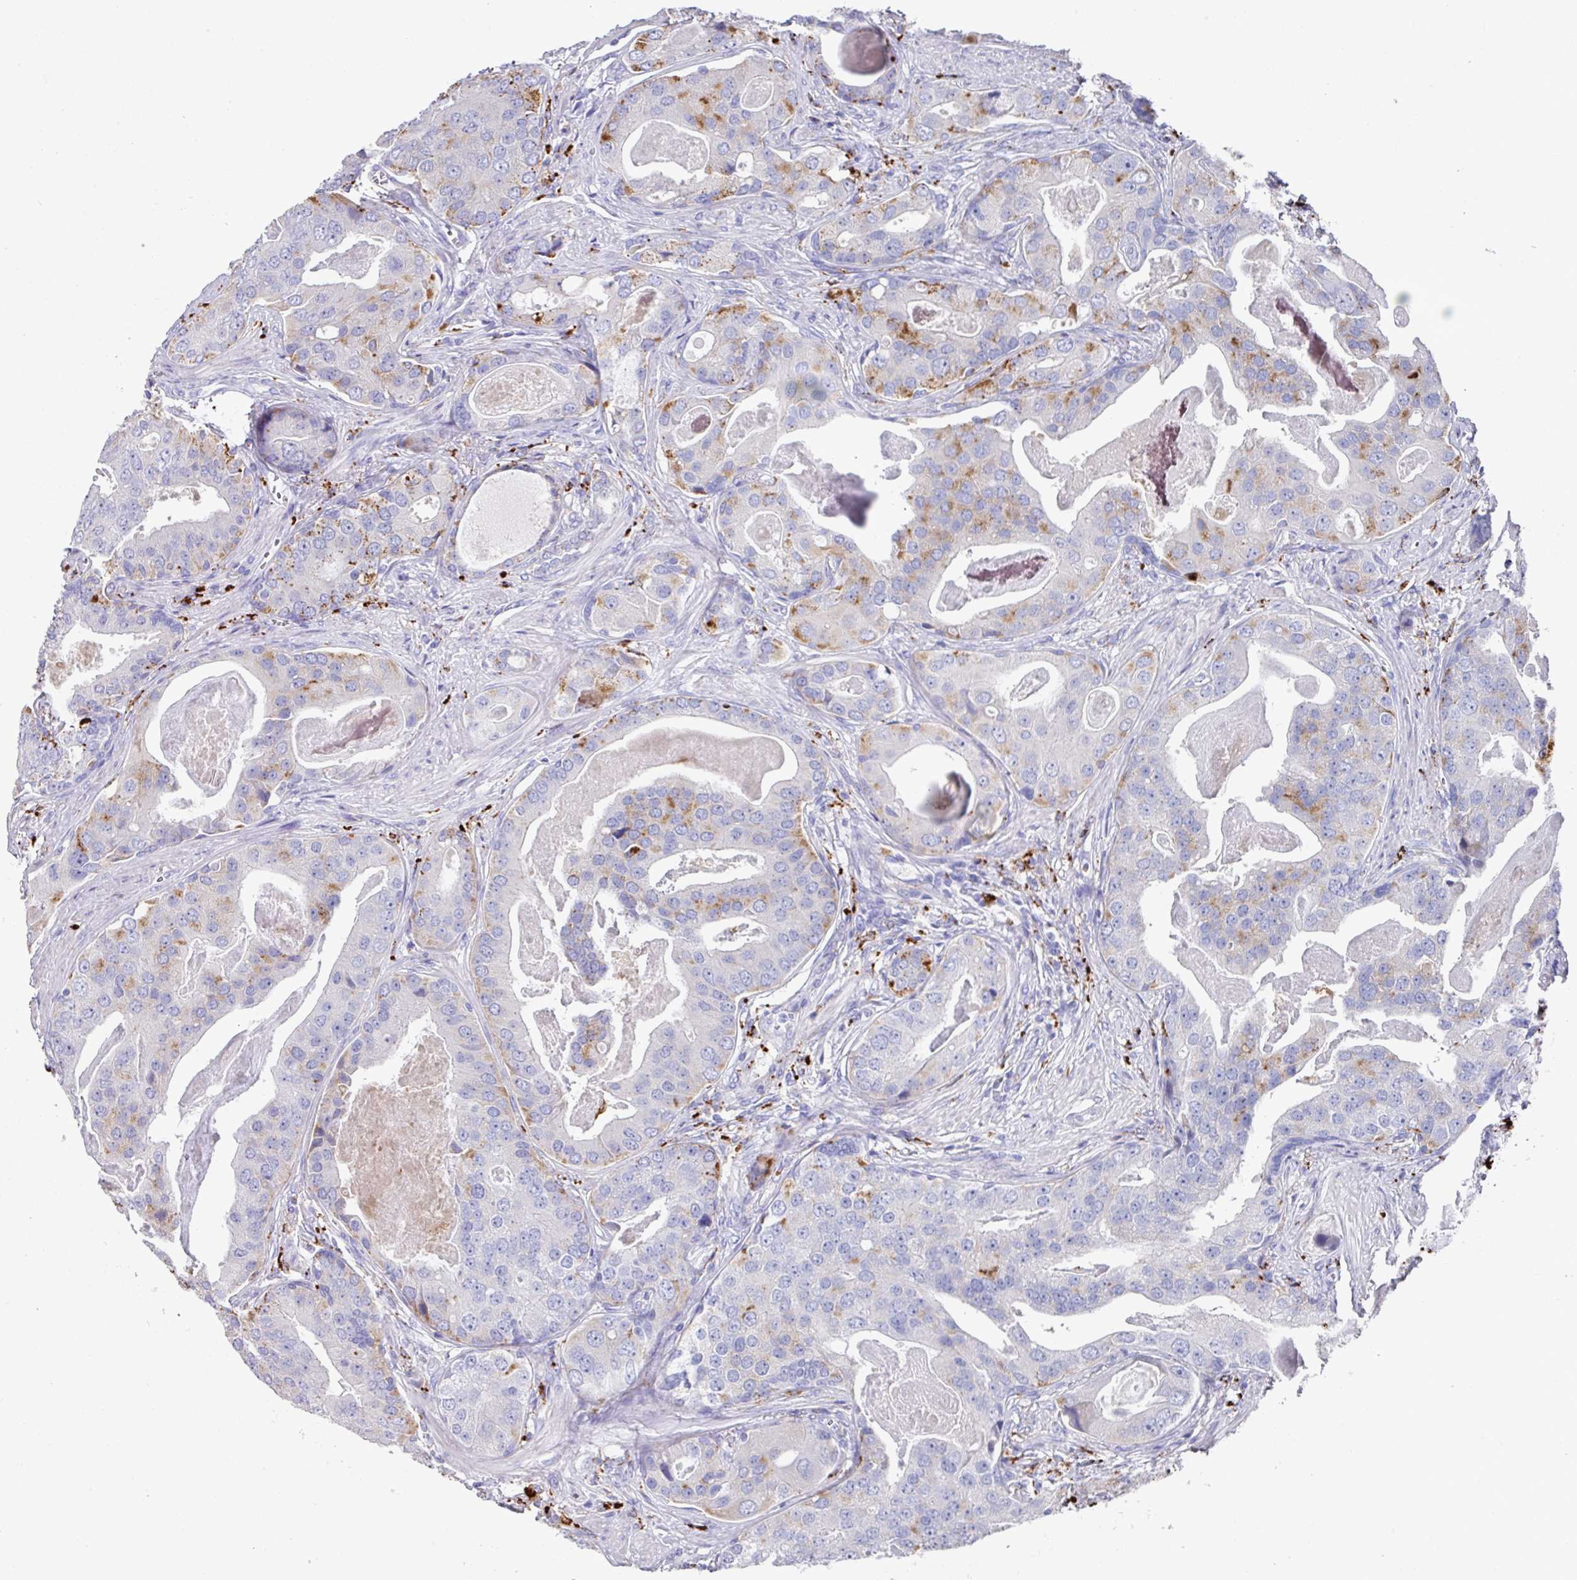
{"staining": {"intensity": "moderate", "quantity": "<25%", "location": "cytoplasmic/membranous"}, "tissue": "prostate cancer", "cell_type": "Tumor cells", "image_type": "cancer", "snomed": [{"axis": "morphology", "description": "Adenocarcinoma, High grade"}, {"axis": "topography", "description": "Prostate"}], "caption": "A low amount of moderate cytoplasmic/membranous expression is seen in about <25% of tumor cells in adenocarcinoma (high-grade) (prostate) tissue.", "gene": "CPVL", "patient": {"sex": "male", "age": 71}}